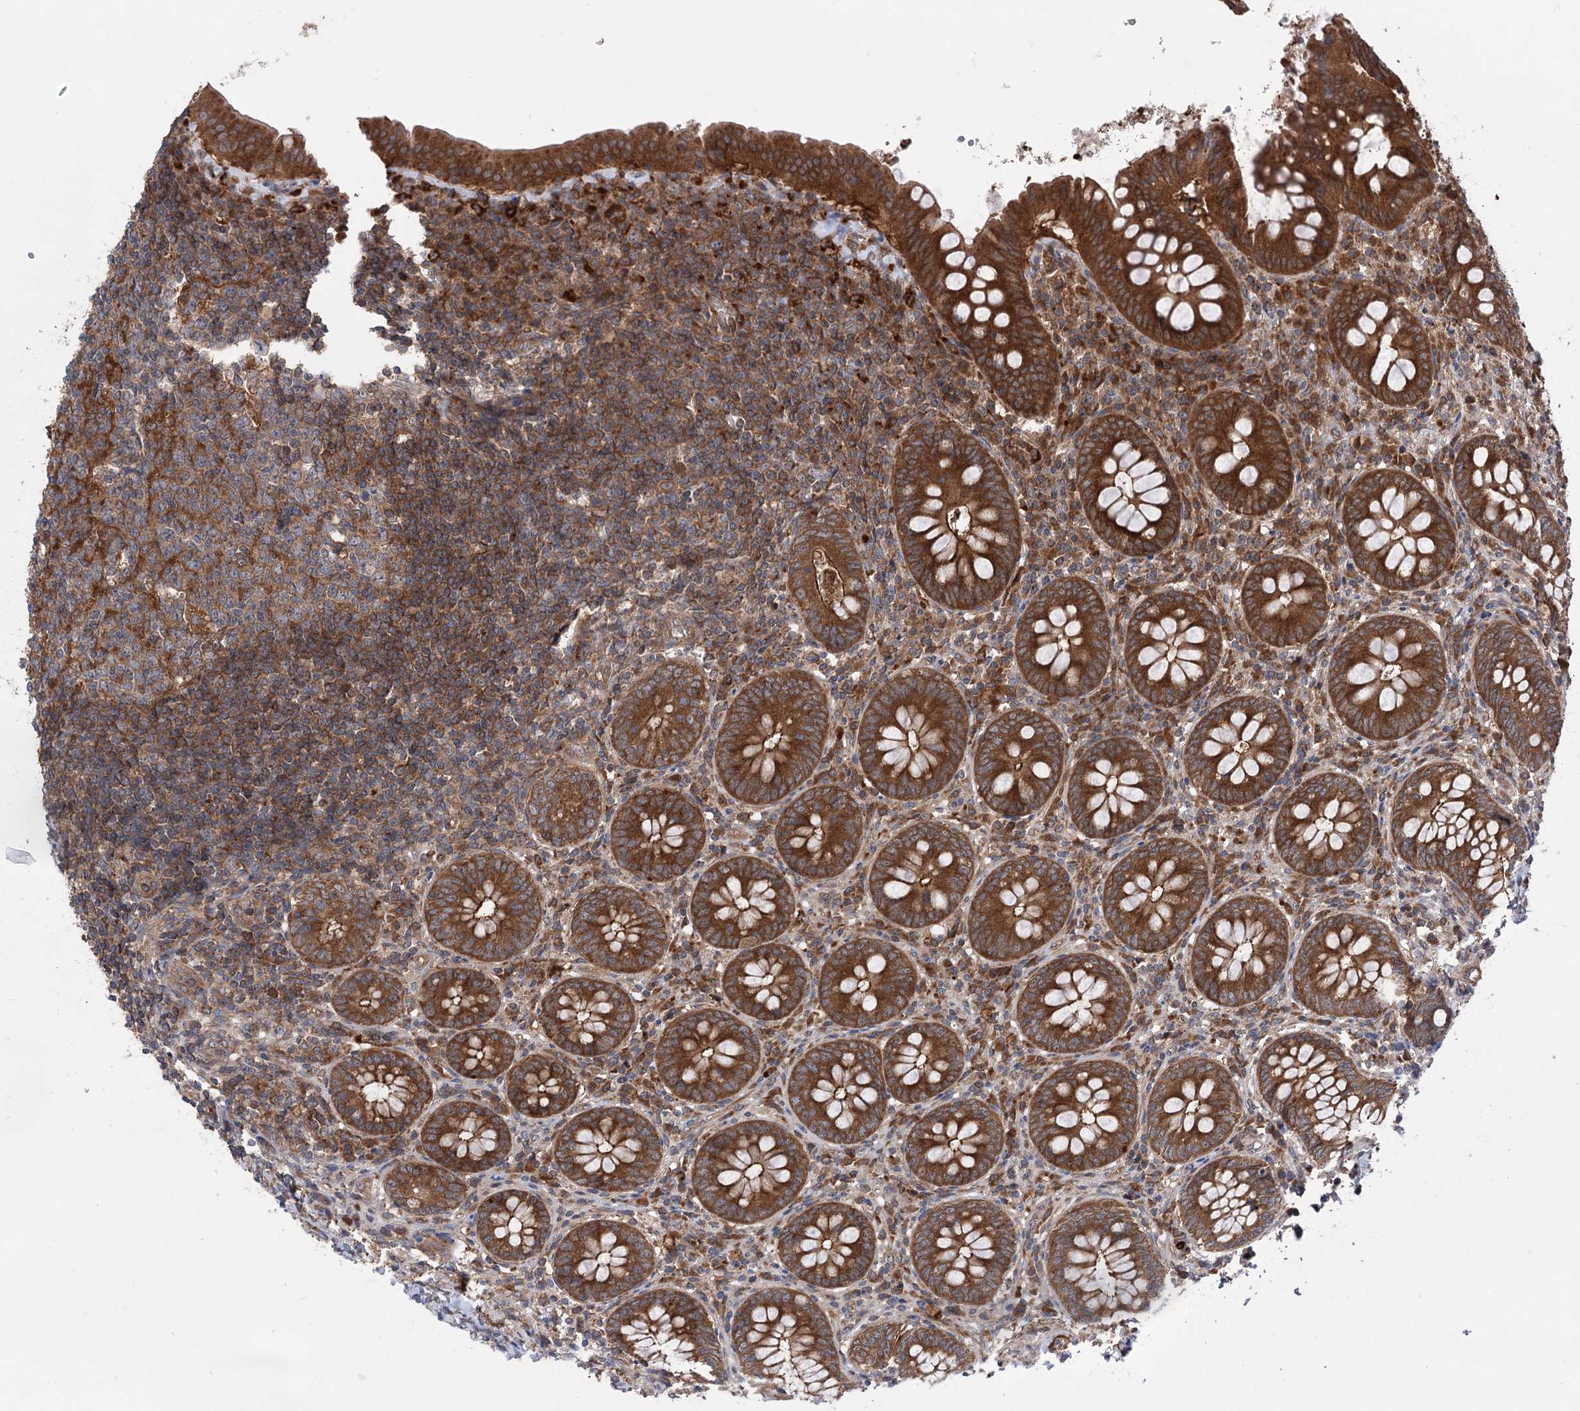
{"staining": {"intensity": "strong", "quantity": ">75%", "location": "cytoplasmic/membranous"}, "tissue": "appendix", "cell_type": "Glandular cells", "image_type": "normal", "snomed": [{"axis": "morphology", "description": "Normal tissue, NOS"}, {"axis": "topography", "description": "Appendix"}], "caption": "Strong cytoplasmic/membranous positivity is appreciated in approximately >75% of glandular cells in normal appendix.", "gene": "VPS37B", "patient": {"sex": "female", "age": 54}}